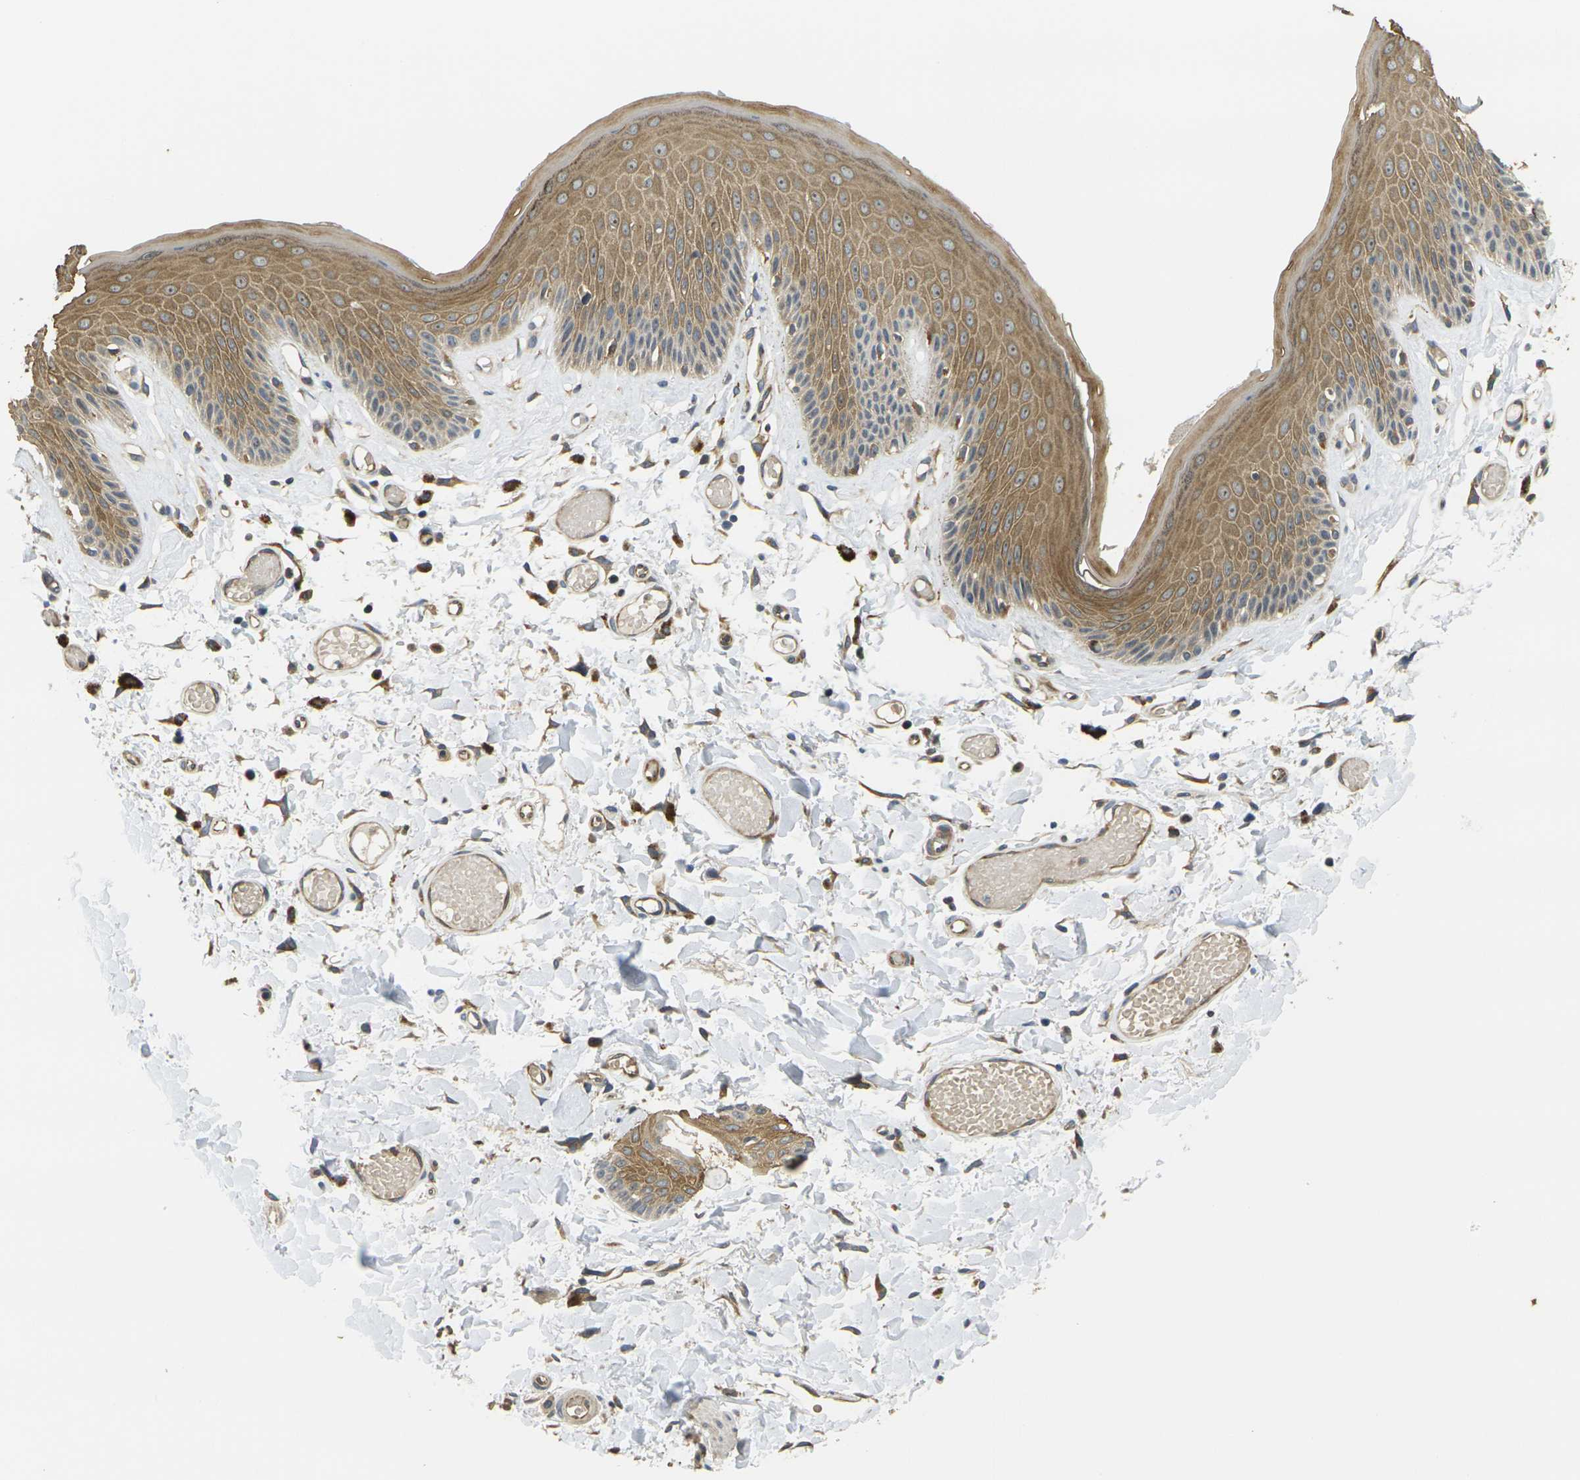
{"staining": {"intensity": "moderate", "quantity": ">75%", "location": "cytoplasmic/membranous"}, "tissue": "skin", "cell_type": "Epidermal cells", "image_type": "normal", "snomed": [{"axis": "morphology", "description": "Normal tissue, NOS"}, {"axis": "topography", "description": "Vulva"}], "caption": "DAB immunohistochemical staining of benign human skin displays moderate cytoplasmic/membranous protein expression in about >75% of epidermal cells. The staining was performed using DAB, with brown indicating positive protein expression. Nuclei are stained blue with hematoxylin.", "gene": "MINAR2", "patient": {"sex": "female", "age": 73}}